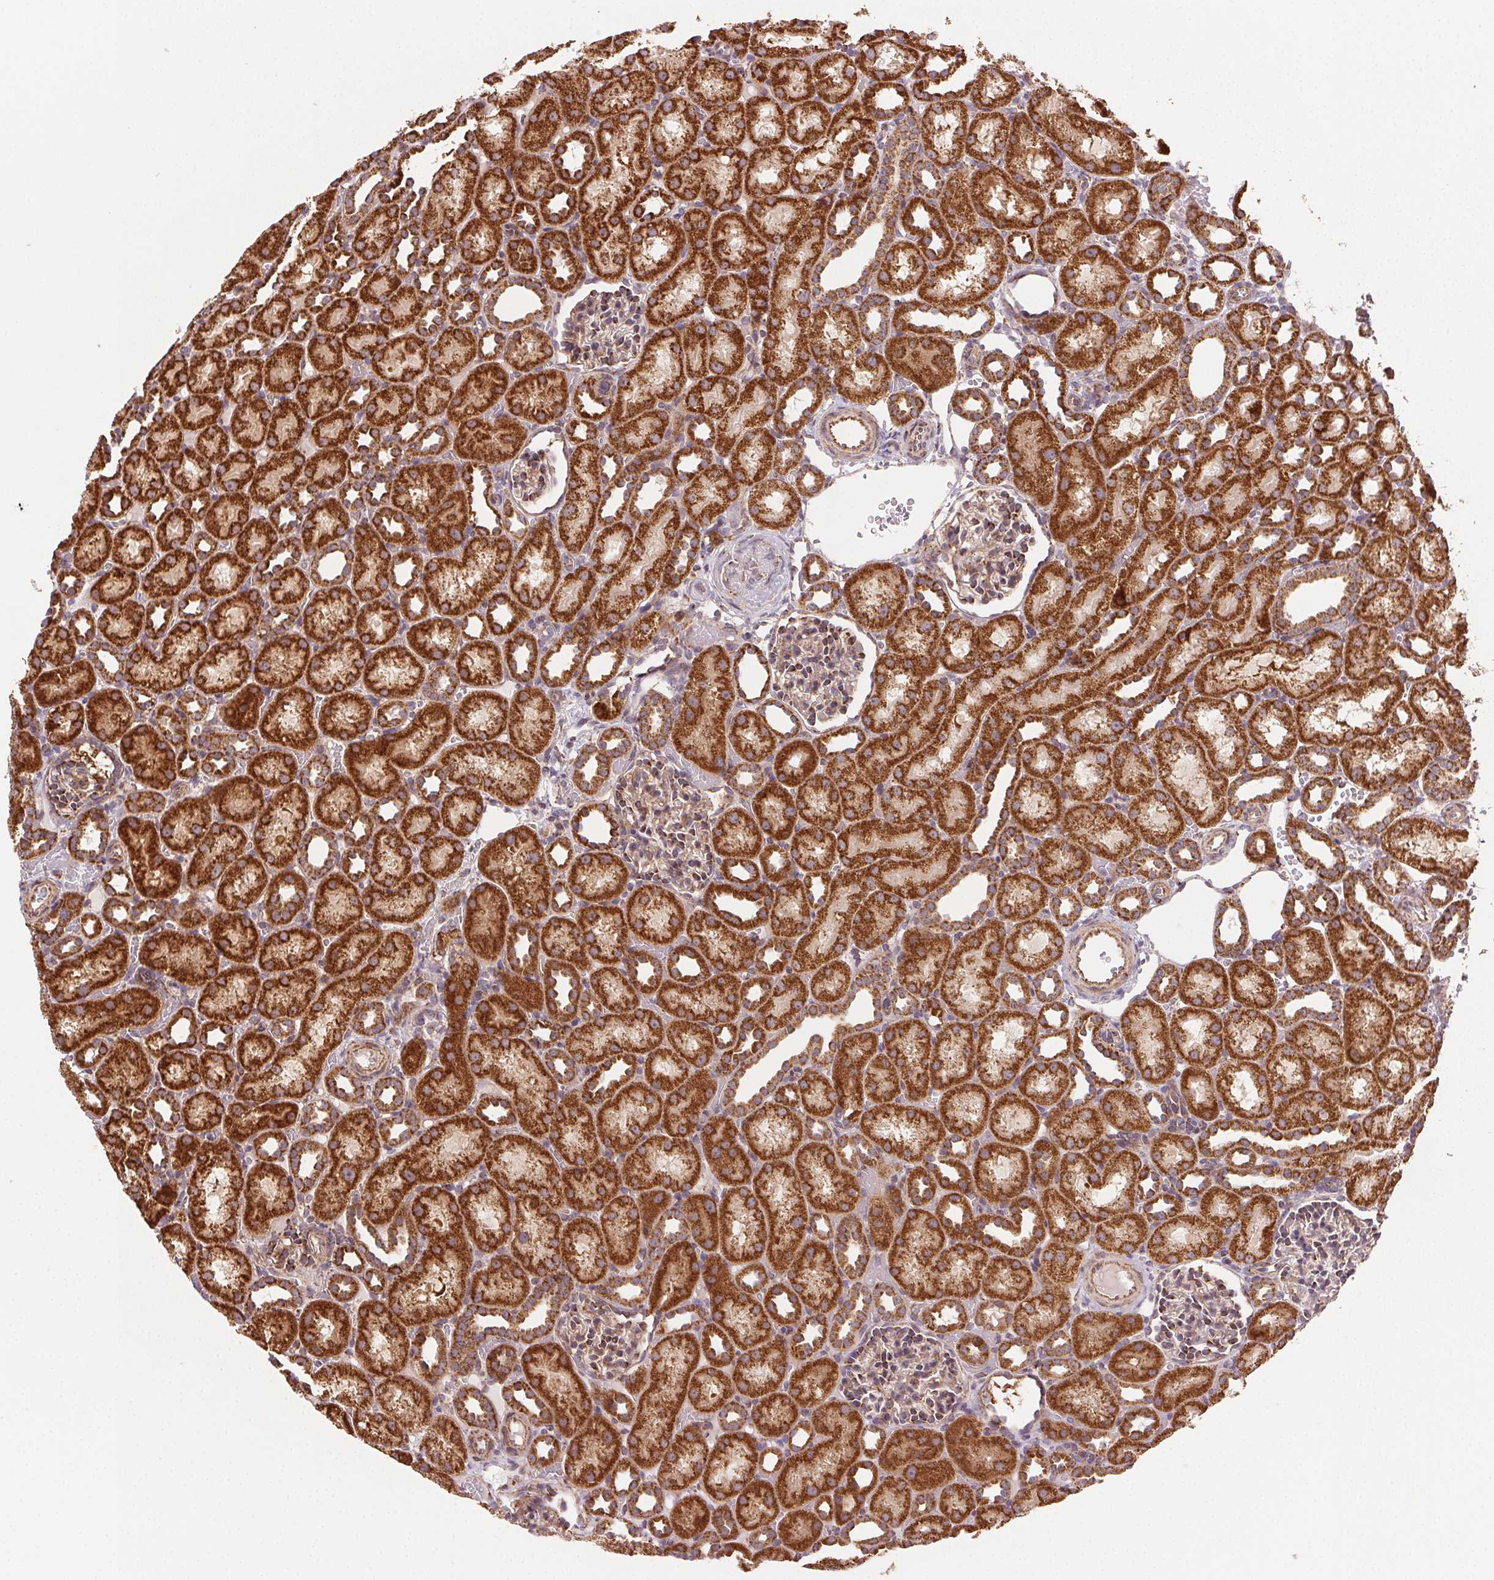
{"staining": {"intensity": "moderate", "quantity": ">75%", "location": "cytoplasmic/membranous"}, "tissue": "kidney", "cell_type": "Cells in glomeruli", "image_type": "normal", "snomed": [{"axis": "morphology", "description": "Normal tissue, NOS"}, {"axis": "topography", "description": "Kidney"}], "caption": "The immunohistochemical stain shows moderate cytoplasmic/membranous expression in cells in glomeruli of normal kidney.", "gene": "CLPB", "patient": {"sex": "male", "age": 1}}